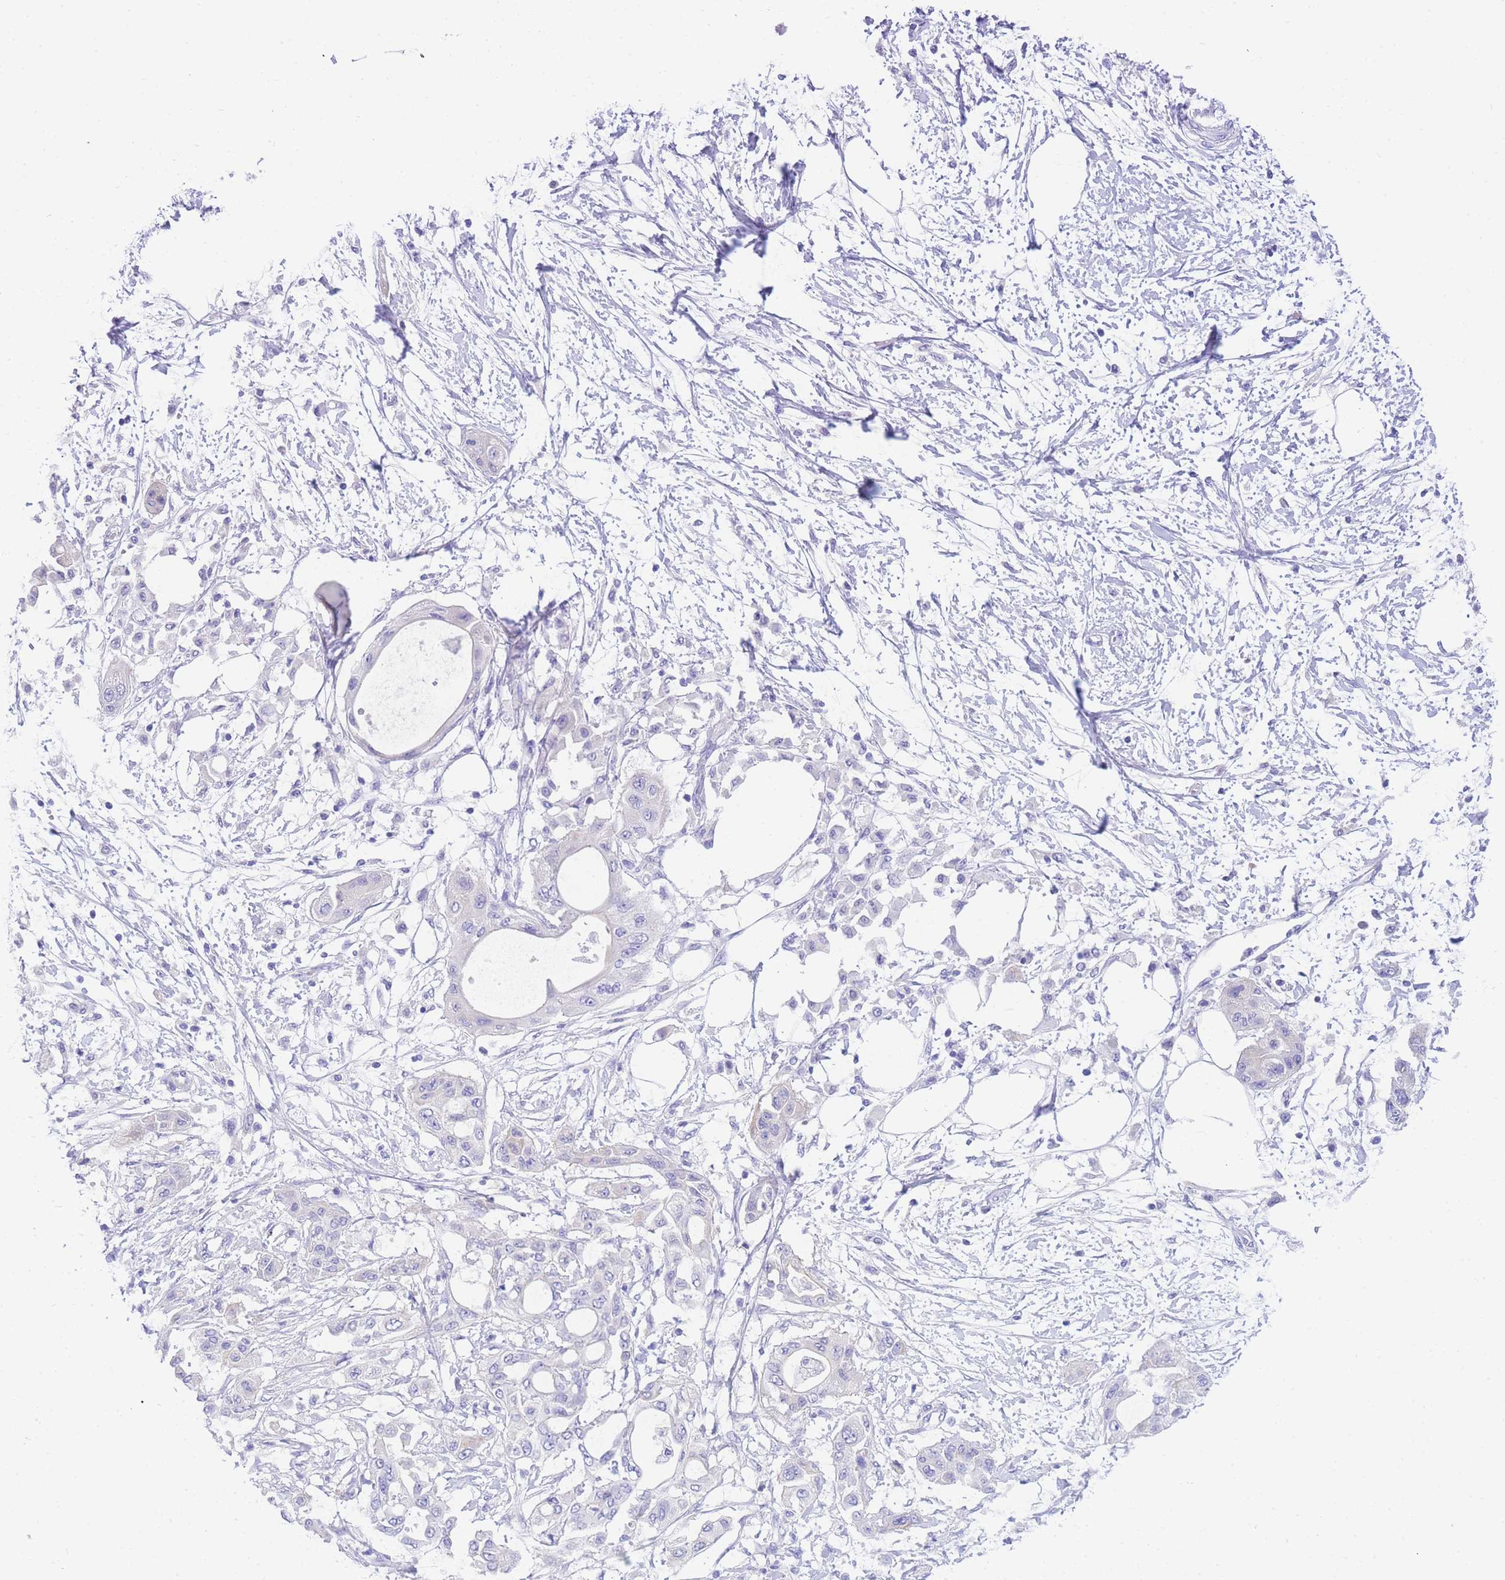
{"staining": {"intensity": "negative", "quantity": "none", "location": "none"}, "tissue": "pancreatic cancer", "cell_type": "Tumor cells", "image_type": "cancer", "snomed": [{"axis": "morphology", "description": "Adenocarcinoma, NOS"}, {"axis": "topography", "description": "Pancreas"}], "caption": "A photomicrograph of pancreatic cancer (adenocarcinoma) stained for a protein reveals no brown staining in tumor cells. (DAB immunohistochemistry (IHC), high magnification).", "gene": "TIFAB", "patient": {"sex": "male", "age": 68}}